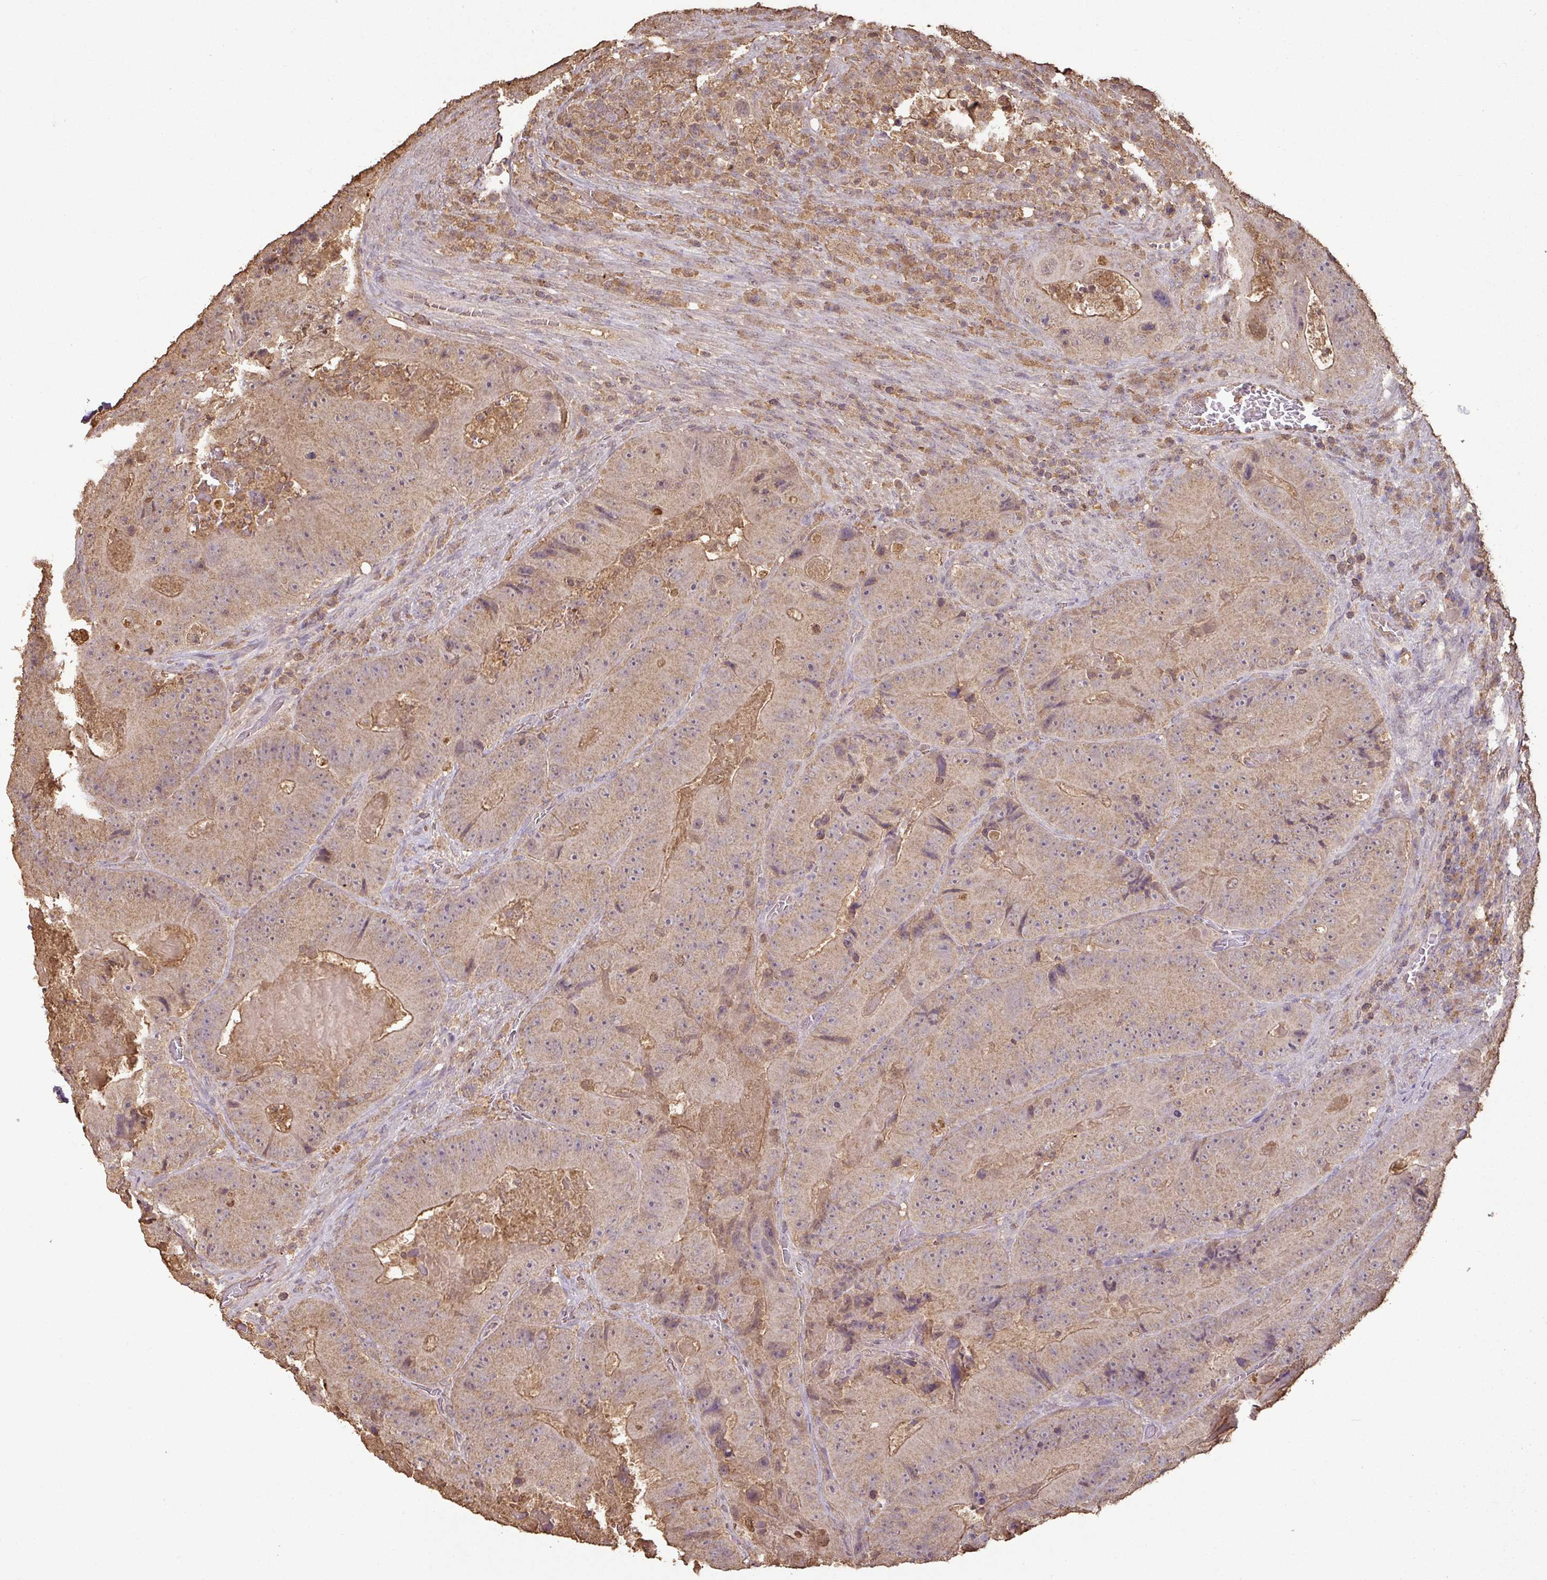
{"staining": {"intensity": "moderate", "quantity": ">75%", "location": "cytoplasmic/membranous"}, "tissue": "colorectal cancer", "cell_type": "Tumor cells", "image_type": "cancer", "snomed": [{"axis": "morphology", "description": "Adenocarcinoma, NOS"}, {"axis": "topography", "description": "Colon"}], "caption": "Colorectal cancer stained with a brown dye displays moderate cytoplasmic/membranous positive expression in about >75% of tumor cells.", "gene": "ATAT1", "patient": {"sex": "female", "age": 86}}